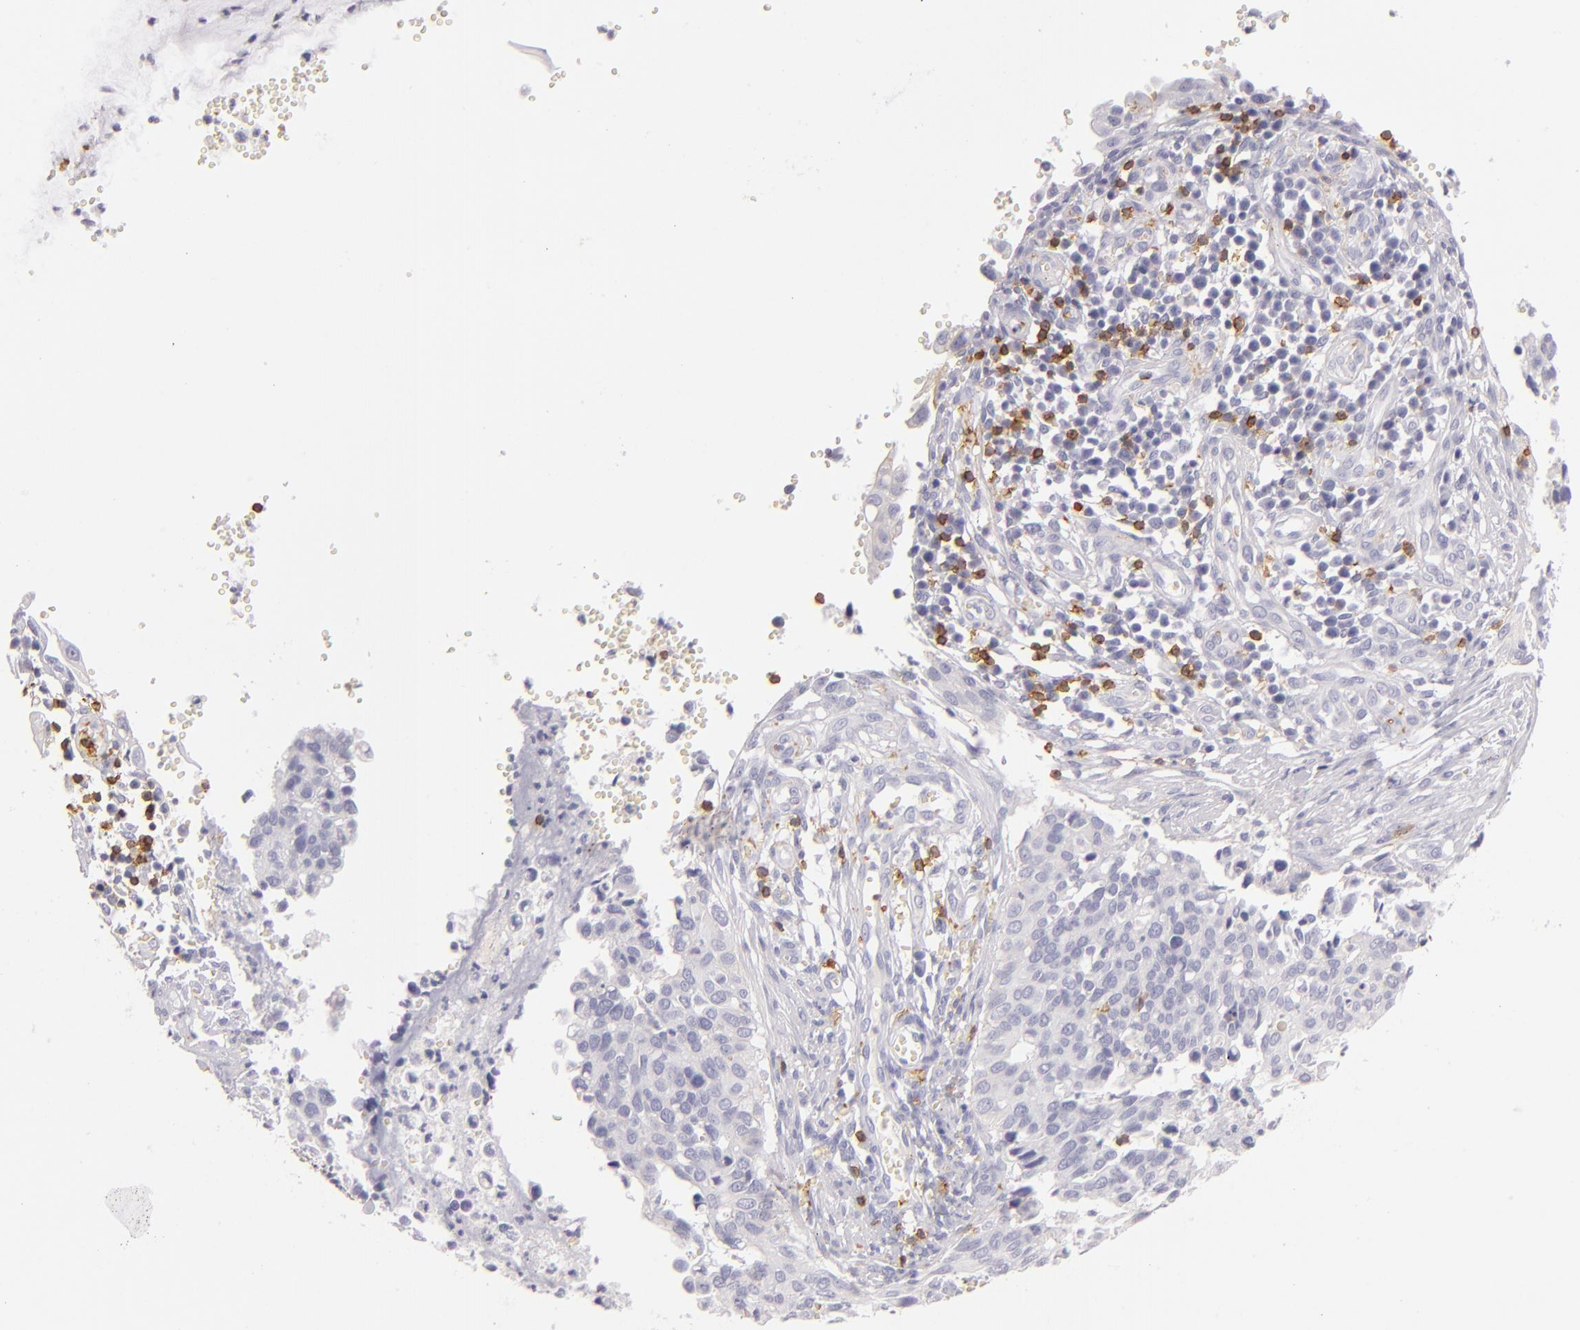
{"staining": {"intensity": "negative", "quantity": "none", "location": "none"}, "tissue": "cervical cancer", "cell_type": "Tumor cells", "image_type": "cancer", "snomed": [{"axis": "morphology", "description": "Normal tissue, NOS"}, {"axis": "morphology", "description": "Squamous cell carcinoma, NOS"}, {"axis": "topography", "description": "Cervix"}], "caption": "A high-resolution histopathology image shows immunohistochemistry (IHC) staining of cervical cancer, which shows no significant positivity in tumor cells.", "gene": "LAT", "patient": {"sex": "female", "age": 45}}